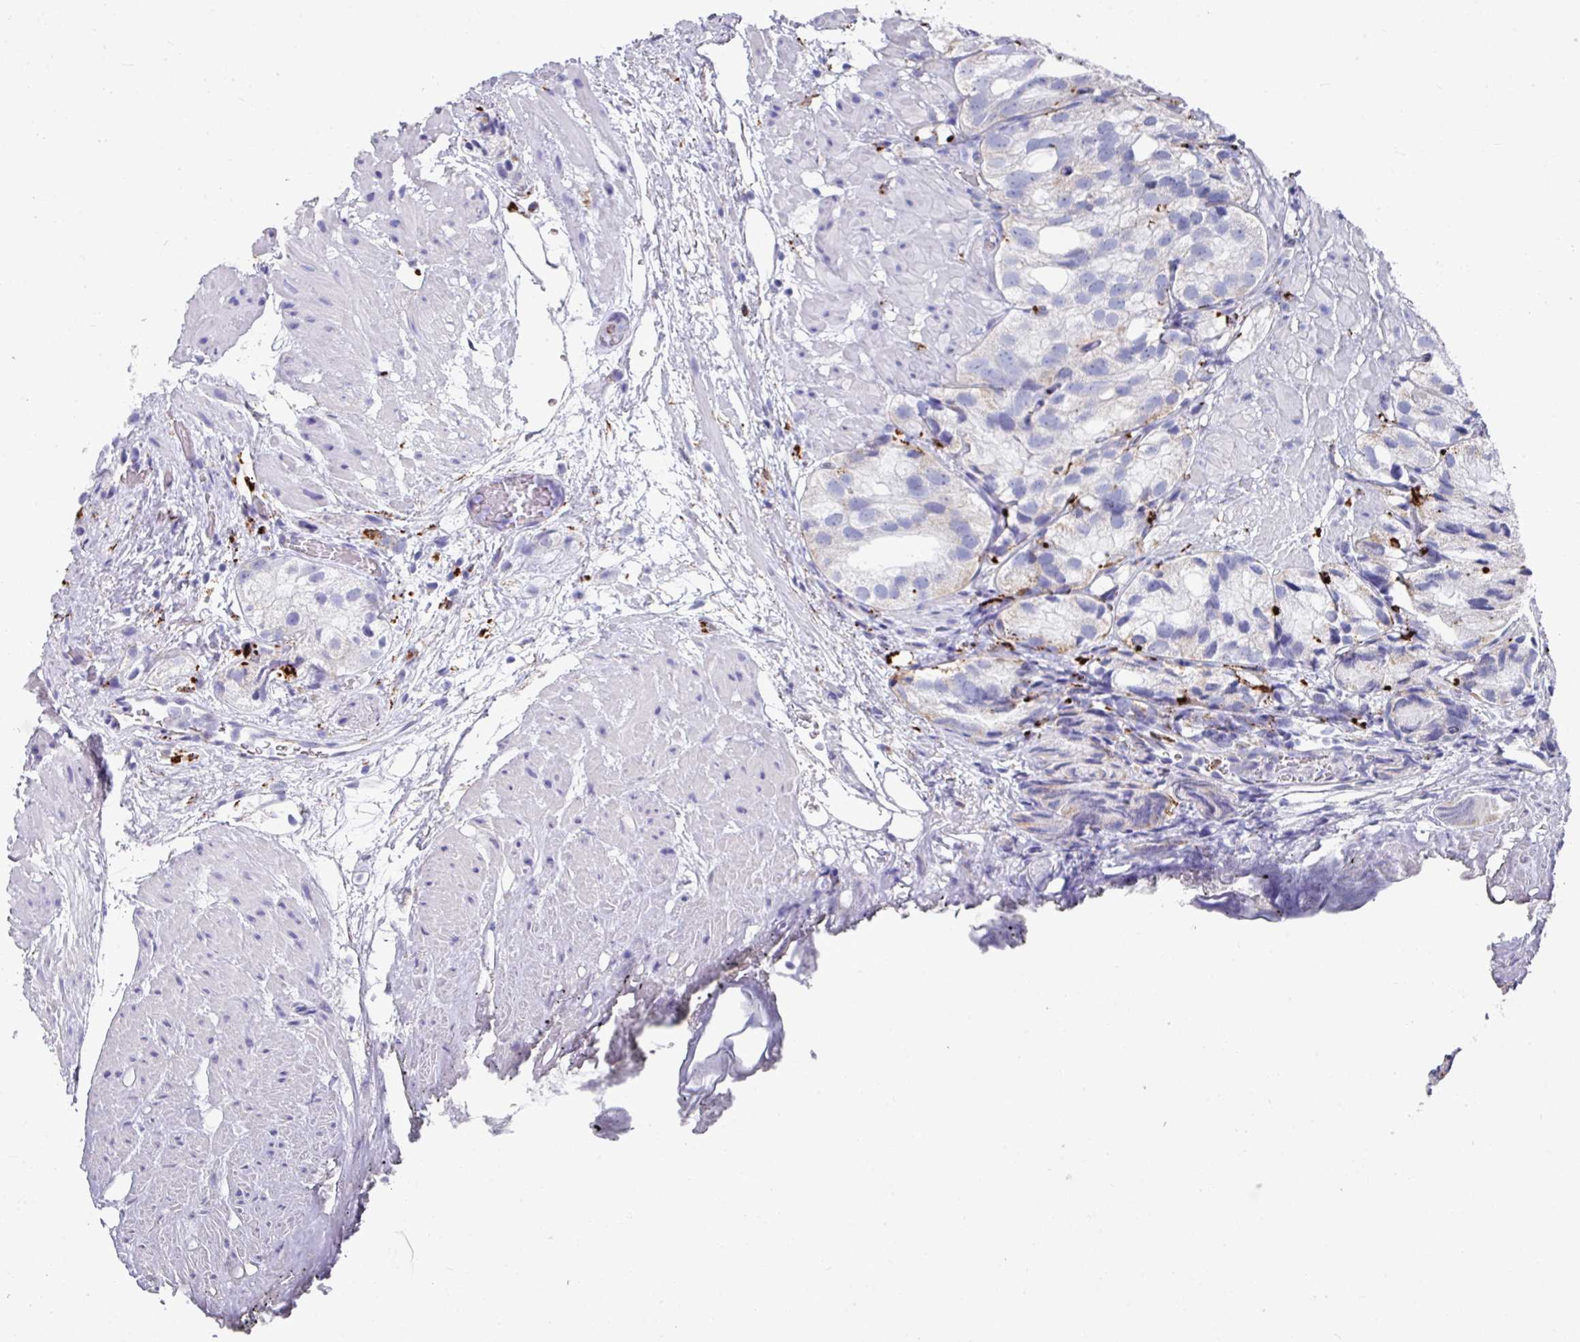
{"staining": {"intensity": "negative", "quantity": "none", "location": "none"}, "tissue": "prostate cancer", "cell_type": "Tumor cells", "image_type": "cancer", "snomed": [{"axis": "morphology", "description": "Adenocarcinoma, High grade"}, {"axis": "topography", "description": "Prostate"}], "caption": "IHC photomicrograph of neoplastic tissue: prostate adenocarcinoma (high-grade) stained with DAB exhibits no significant protein positivity in tumor cells.", "gene": "CPVL", "patient": {"sex": "male", "age": 82}}